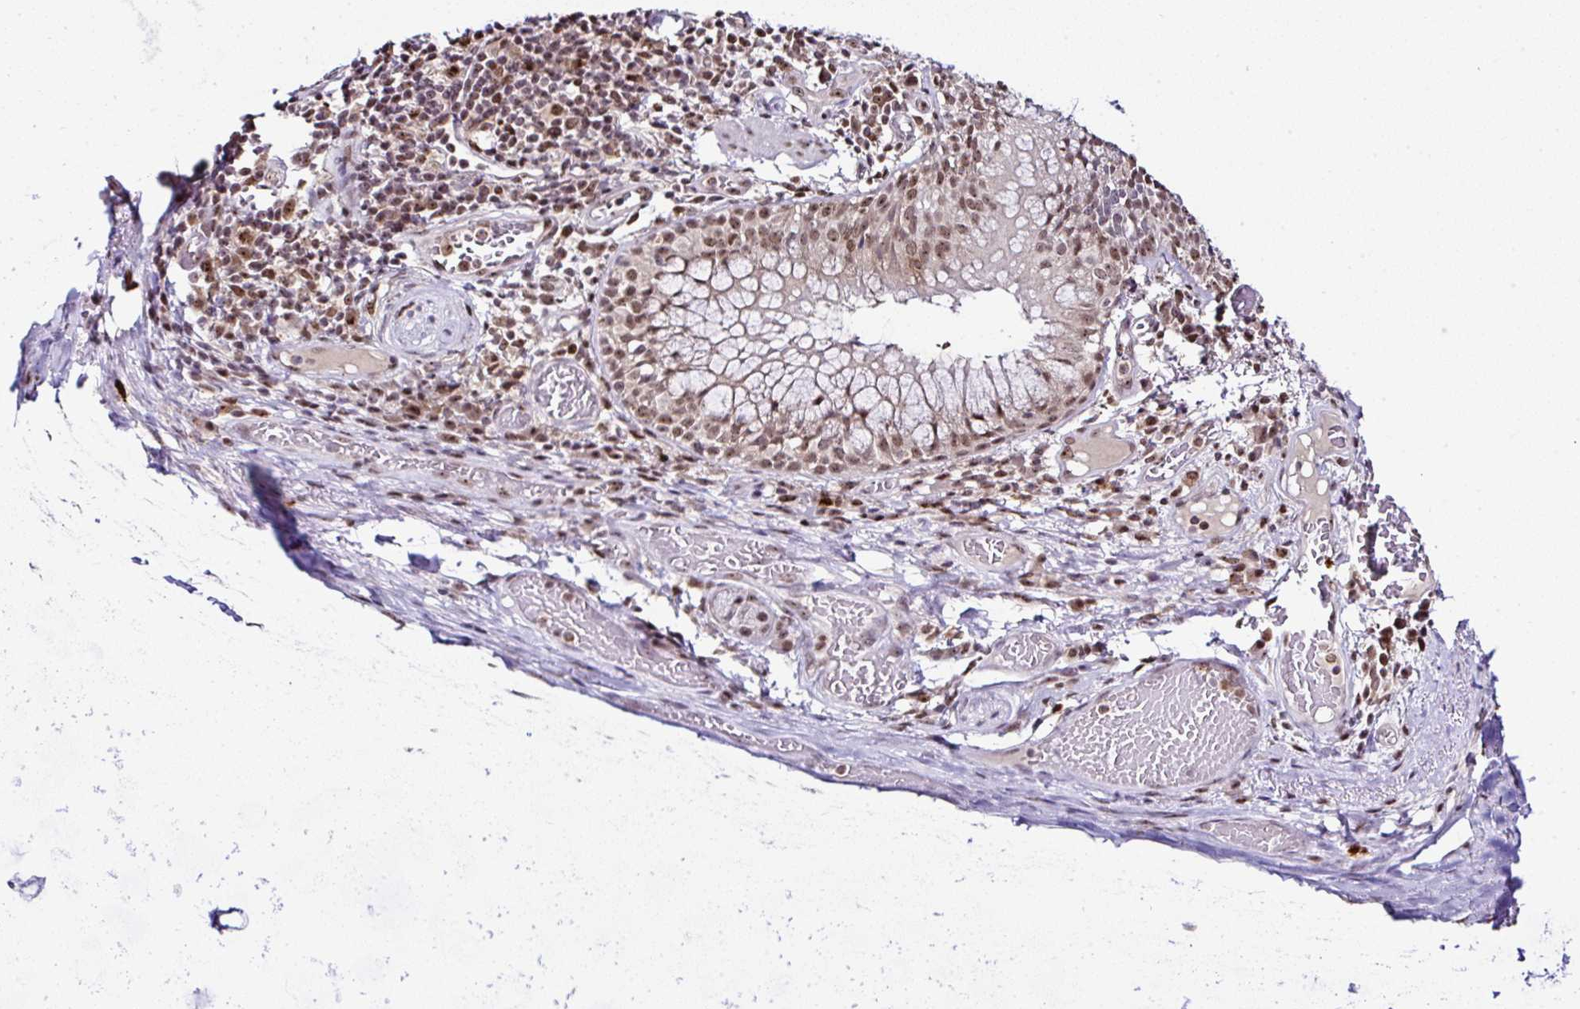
{"staining": {"intensity": "negative", "quantity": "none", "location": "none"}, "tissue": "adipose tissue", "cell_type": "Adipocytes", "image_type": "normal", "snomed": [{"axis": "morphology", "description": "Normal tissue, NOS"}, {"axis": "topography", "description": "Cartilage tissue"}, {"axis": "topography", "description": "Bronchus"}], "caption": "Immunohistochemistry histopathology image of unremarkable human adipose tissue stained for a protein (brown), which exhibits no positivity in adipocytes.", "gene": "PTPN2", "patient": {"sex": "male", "age": 56}}